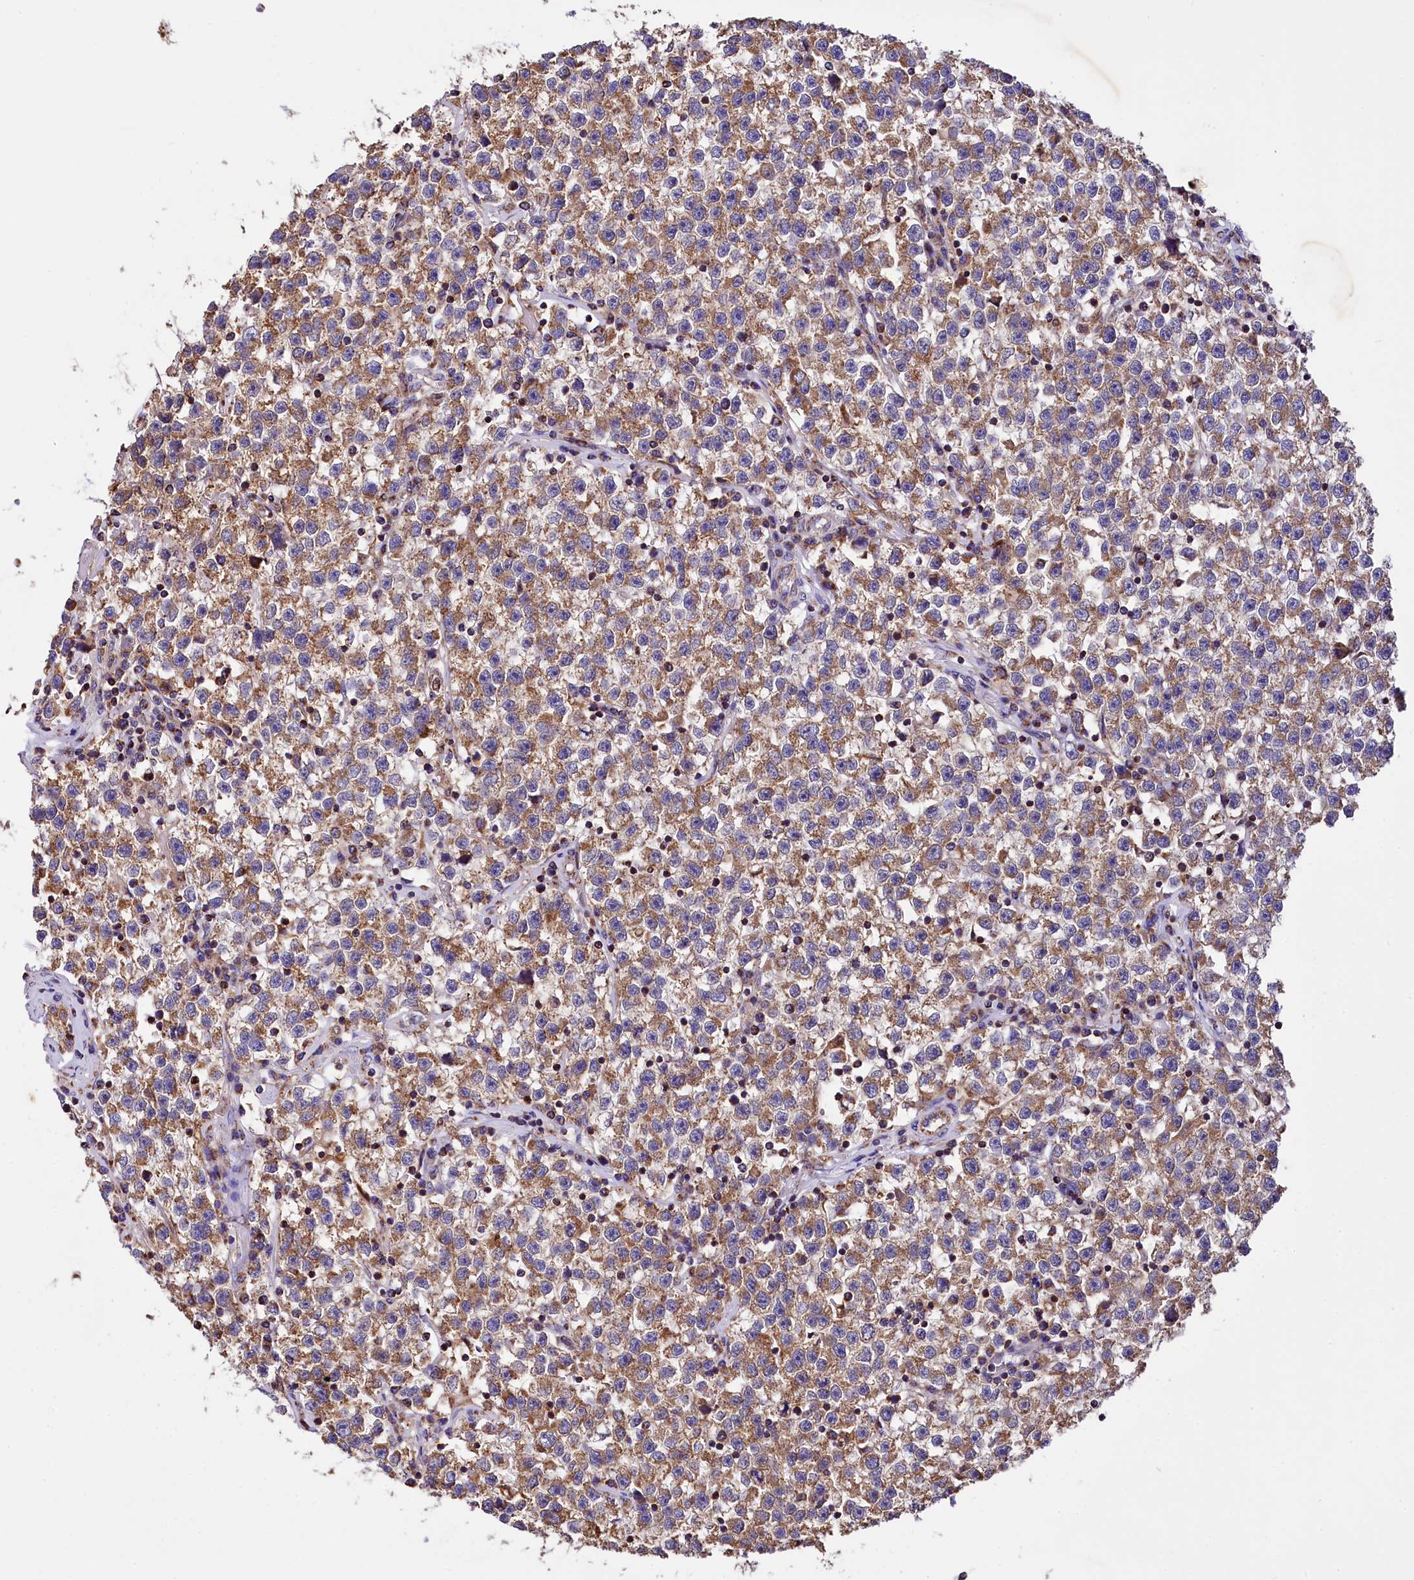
{"staining": {"intensity": "moderate", "quantity": ">75%", "location": "cytoplasmic/membranous"}, "tissue": "testis cancer", "cell_type": "Tumor cells", "image_type": "cancer", "snomed": [{"axis": "morphology", "description": "Seminoma, NOS"}, {"axis": "topography", "description": "Testis"}], "caption": "This is a histology image of immunohistochemistry staining of seminoma (testis), which shows moderate staining in the cytoplasmic/membranous of tumor cells.", "gene": "TASOR2", "patient": {"sex": "male", "age": 22}}